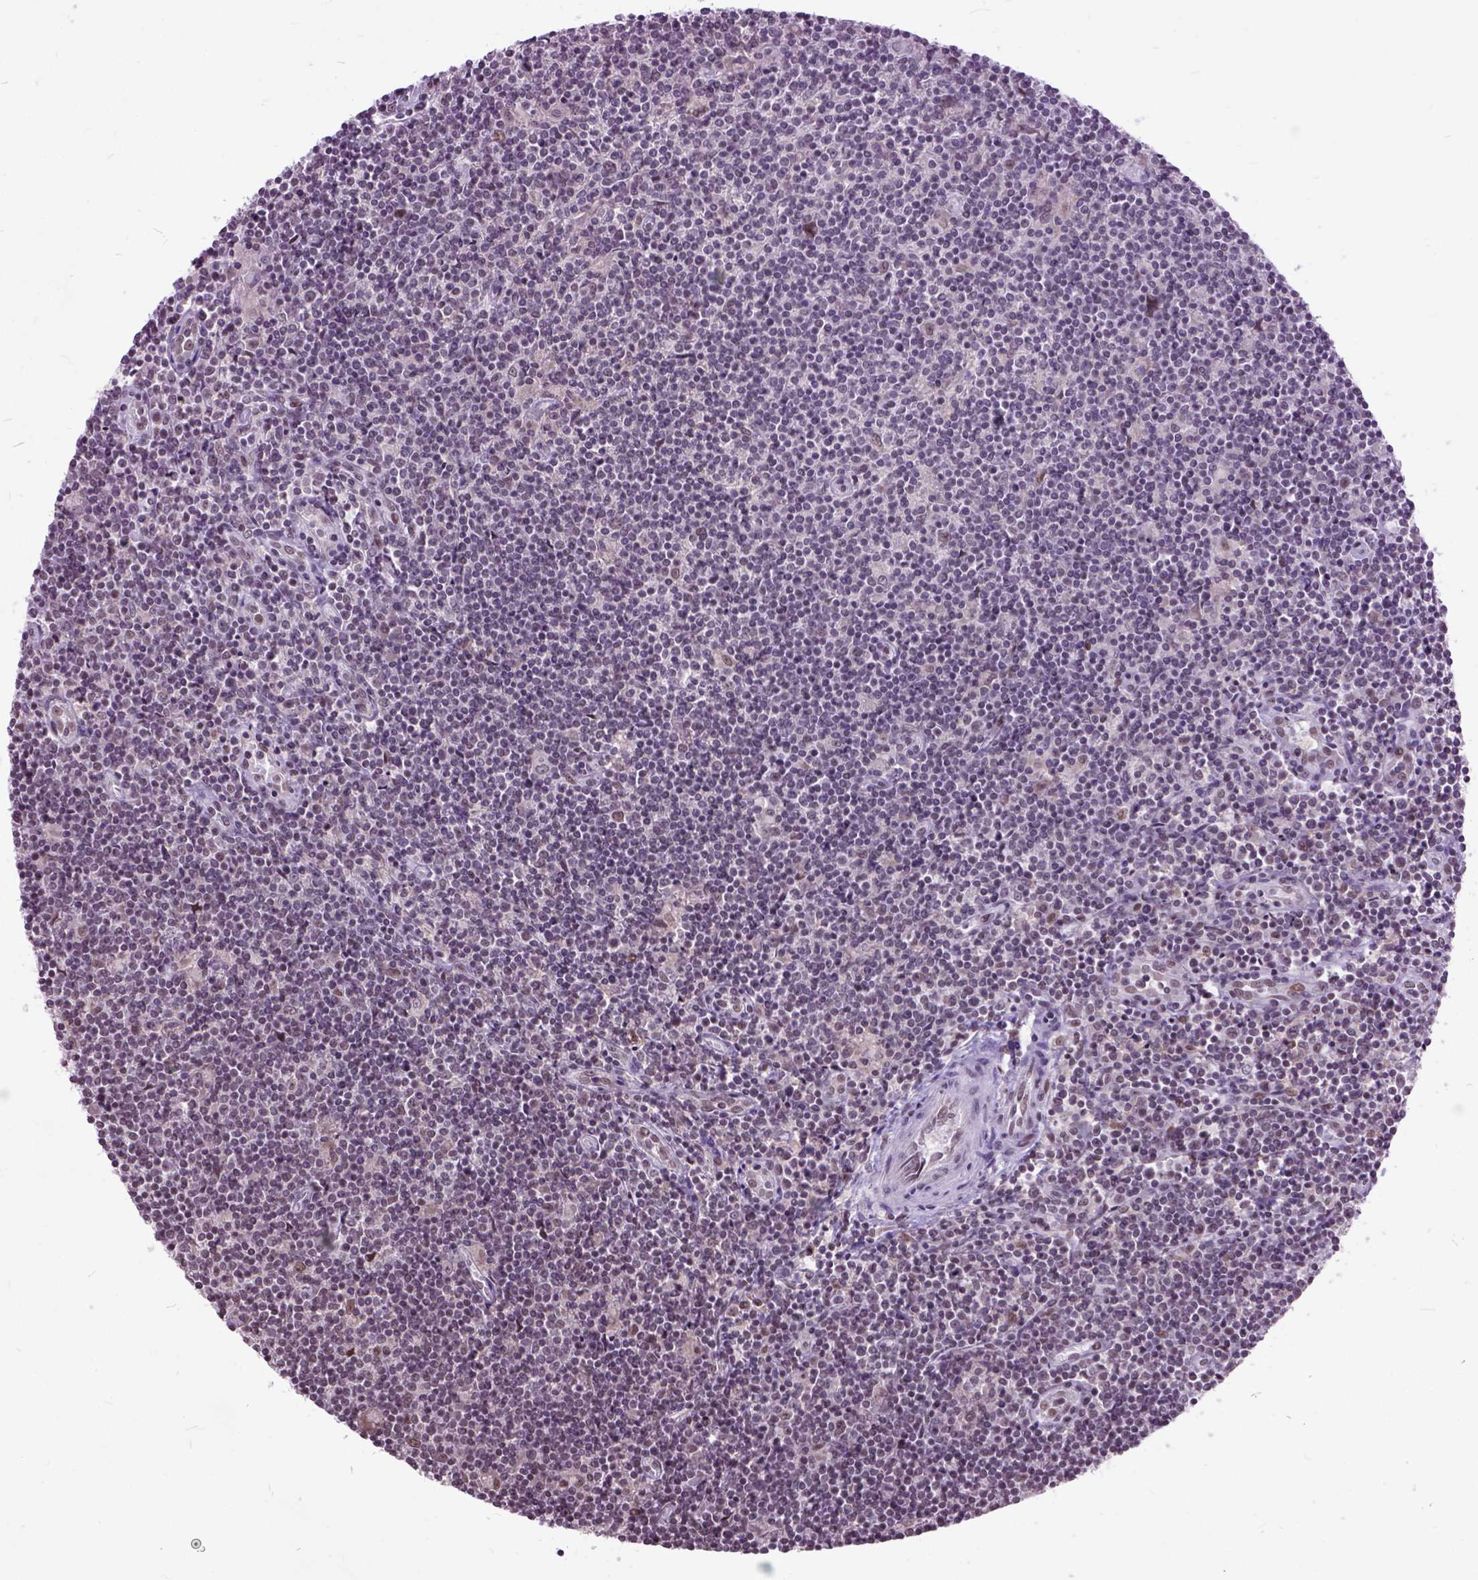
{"staining": {"intensity": "weak", "quantity": "25%-75%", "location": "nuclear"}, "tissue": "lymphoma", "cell_type": "Tumor cells", "image_type": "cancer", "snomed": [{"axis": "morphology", "description": "Hodgkin's disease, NOS"}, {"axis": "topography", "description": "Lymph node"}], "caption": "Immunohistochemistry (IHC) (DAB) staining of human Hodgkin's disease demonstrates weak nuclear protein expression in about 25%-75% of tumor cells.", "gene": "ORC5", "patient": {"sex": "male", "age": 40}}